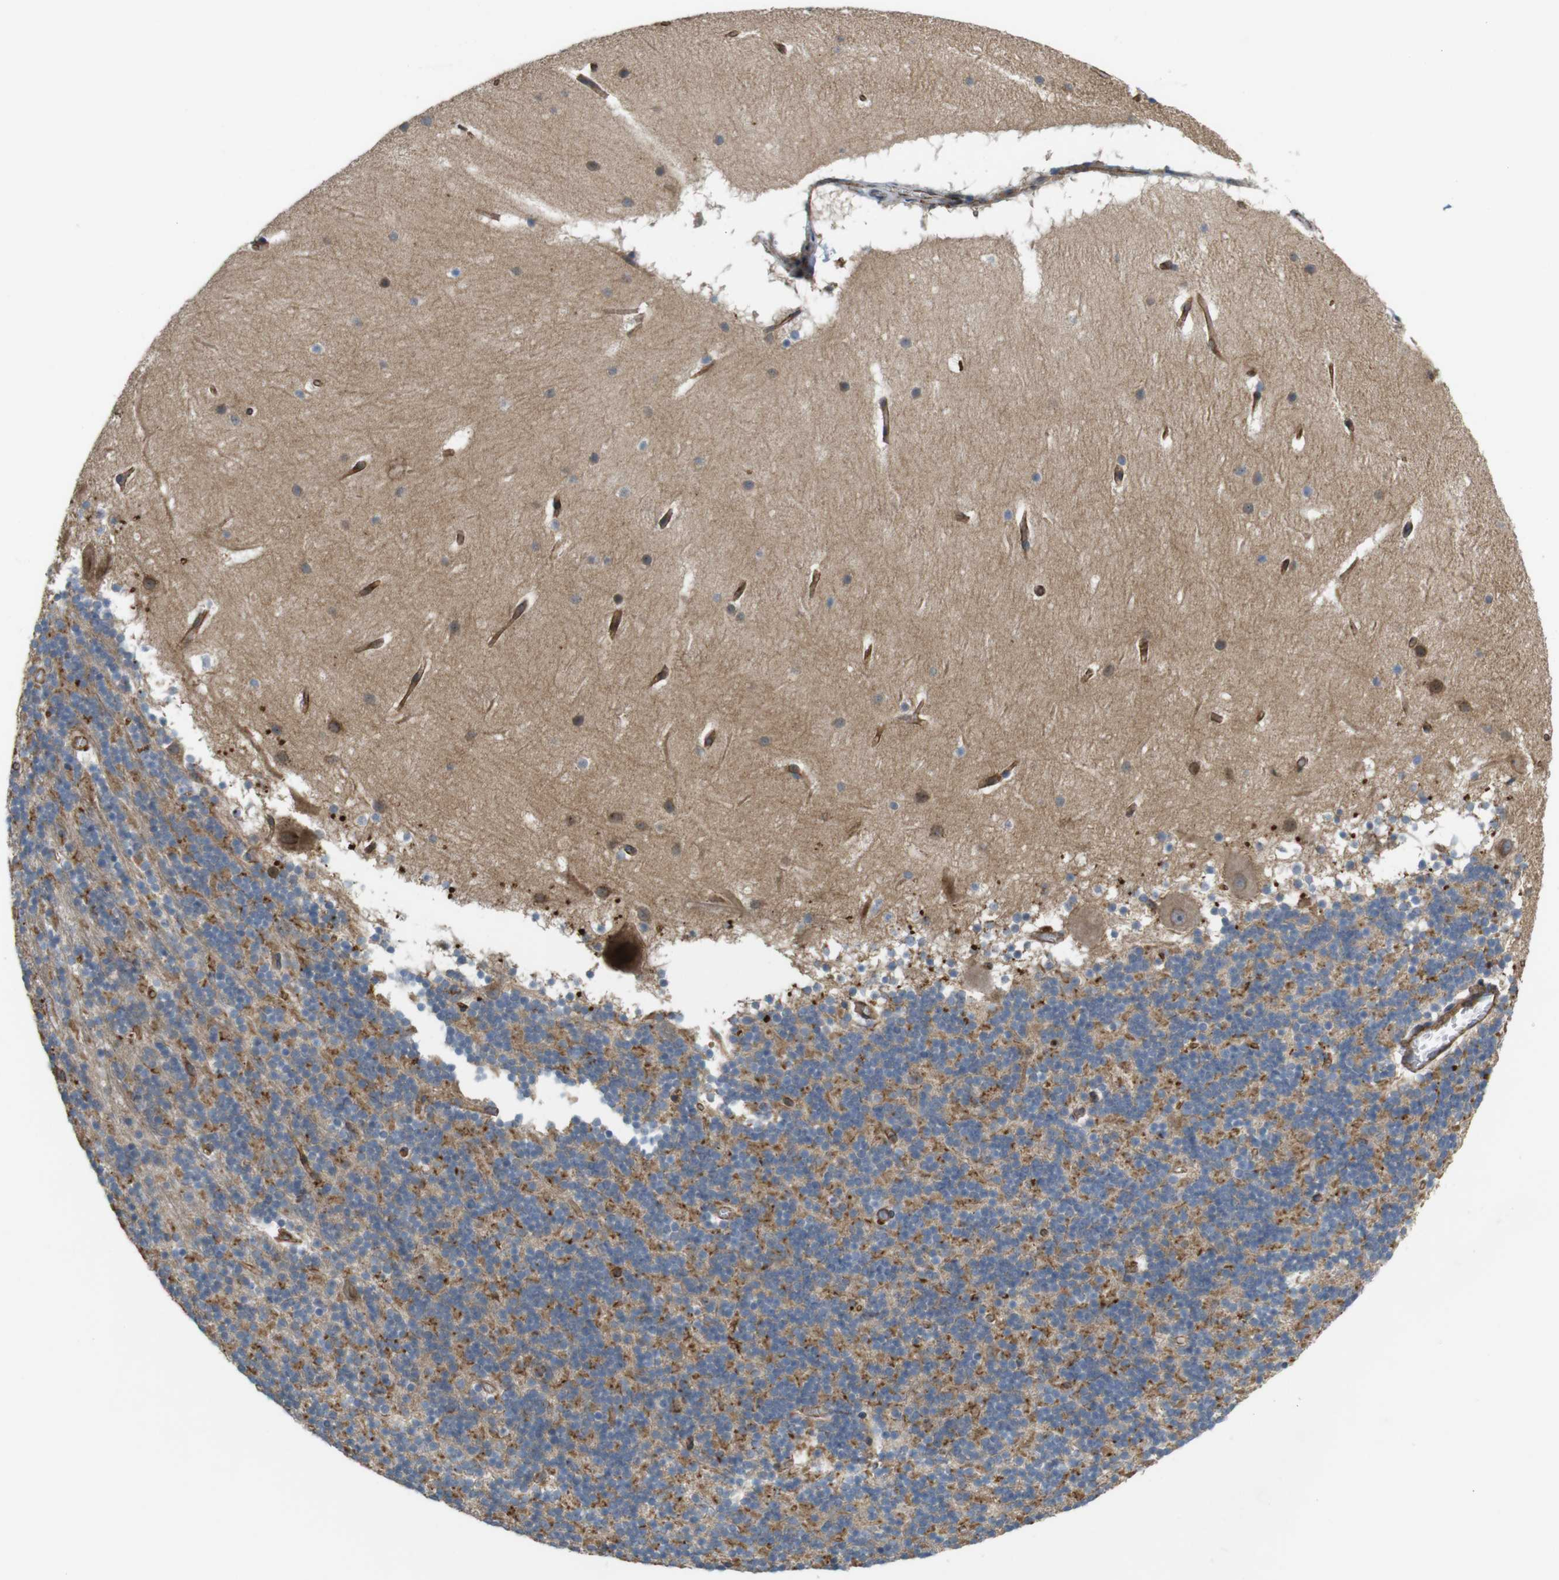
{"staining": {"intensity": "strong", "quantity": "<25%", "location": "cytoplasmic/membranous"}, "tissue": "cerebellum", "cell_type": "Cells in granular layer", "image_type": "normal", "snomed": [{"axis": "morphology", "description": "Normal tissue, NOS"}, {"axis": "topography", "description": "Cerebellum"}], "caption": "An immunohistochemistry image of normal tissue is shown. Protein staining in brown shows strong cytoplasmic/membranous positivity in cerebellum within cells in granular layer.", "gene": "BVES", "patient": {"sex": "male", "age": 45}}